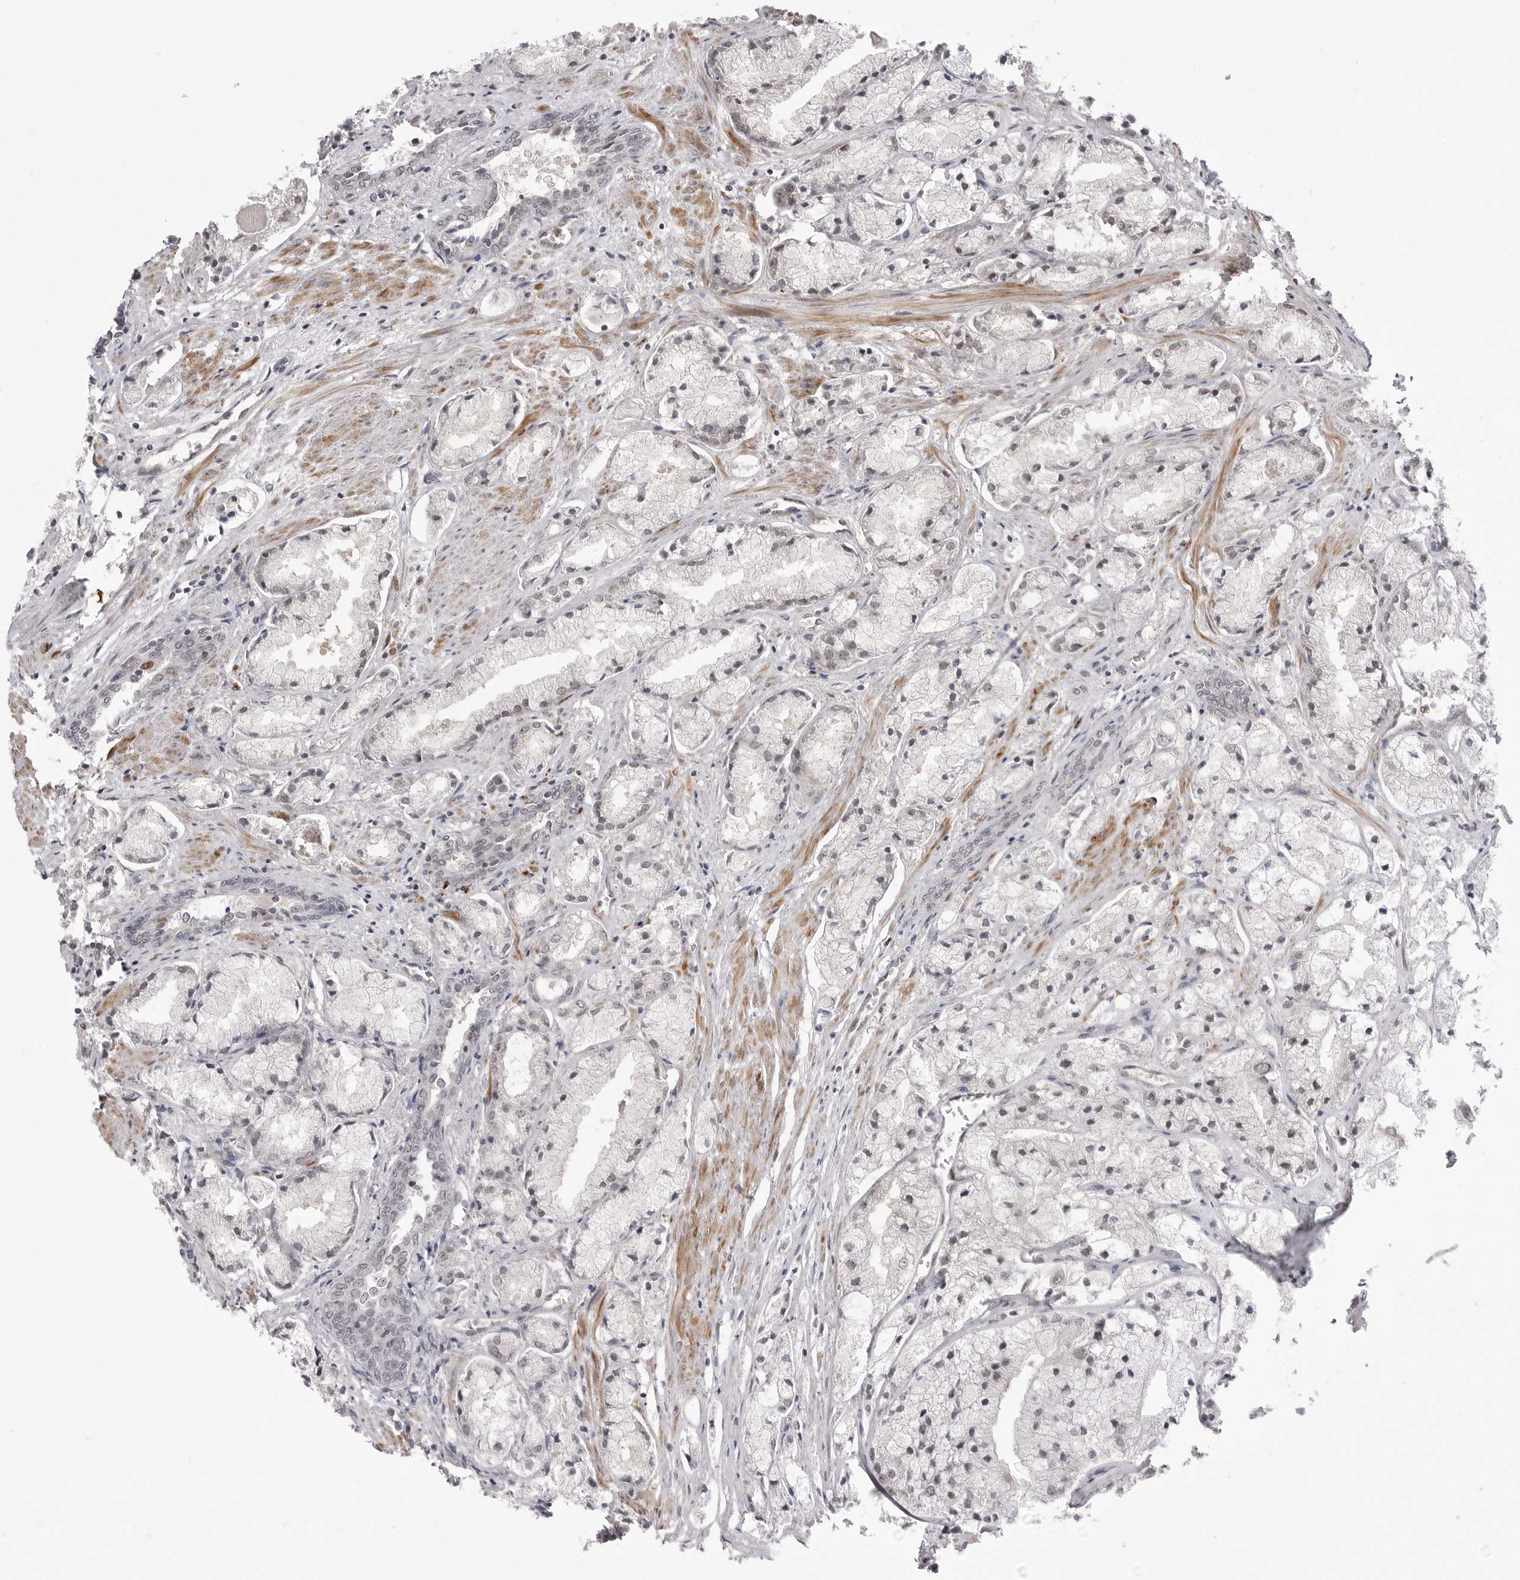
{"staining": {"intensity": "negative", "quantity": "none", "location": "none"}, "tissue": "prostate cancer", "cell_type": "Tumor cells", "image_type": "cancer", "snomed": [{"axis": "morphology", "description": "Adenocarcinoma, High grade"}, {"axis": "topography", "description": "Prostate"}], "caption": "Human prostate cancer stained for a protein using immunohistochemistry (IHC) shows no staining in tumor cells.", "gene": "PTK2B", "patient": {"sex": "male", "age": 50}}